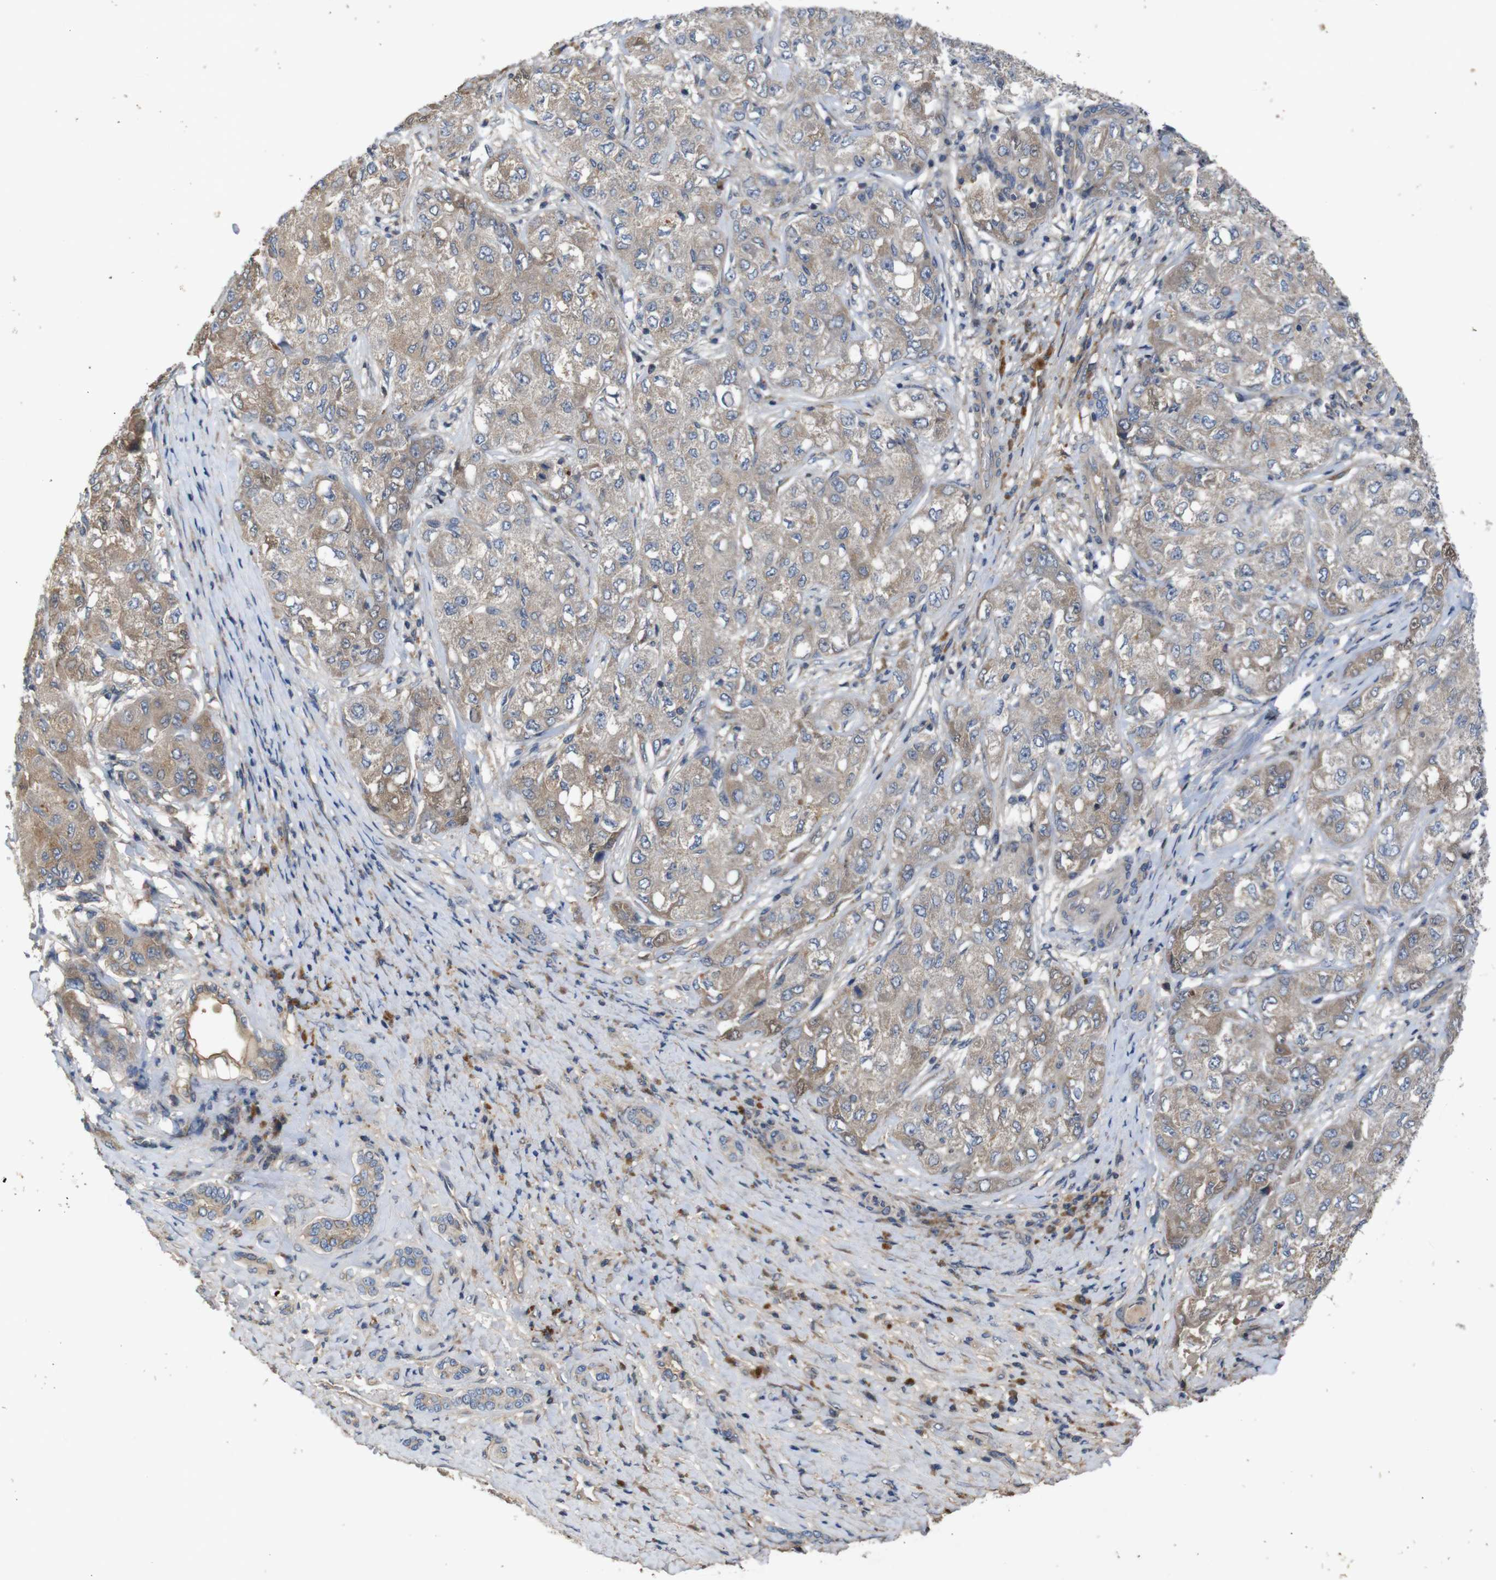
{"staining": {"intensity": "weak", "quantity": ">75%", "location": "cytoplasmic/membranous"}, "tissue": "liver cancer", "cell_type": "Tumor cells", "image_type": "cancer", "snomed": [{"axis": "morphology", "description": "Carcinoma, Hepatocellular, NOS"}, {"axis": "topography", "description": "Liver"}], "caption": "Protein expression analysis of liver hepatocellular carcinoma exhibits weak cytoplasmic/membranous expression in approximately >75% of tumor cells.", "gene": "PTPN1", "patient": {"sex": "male", "age": 80}}